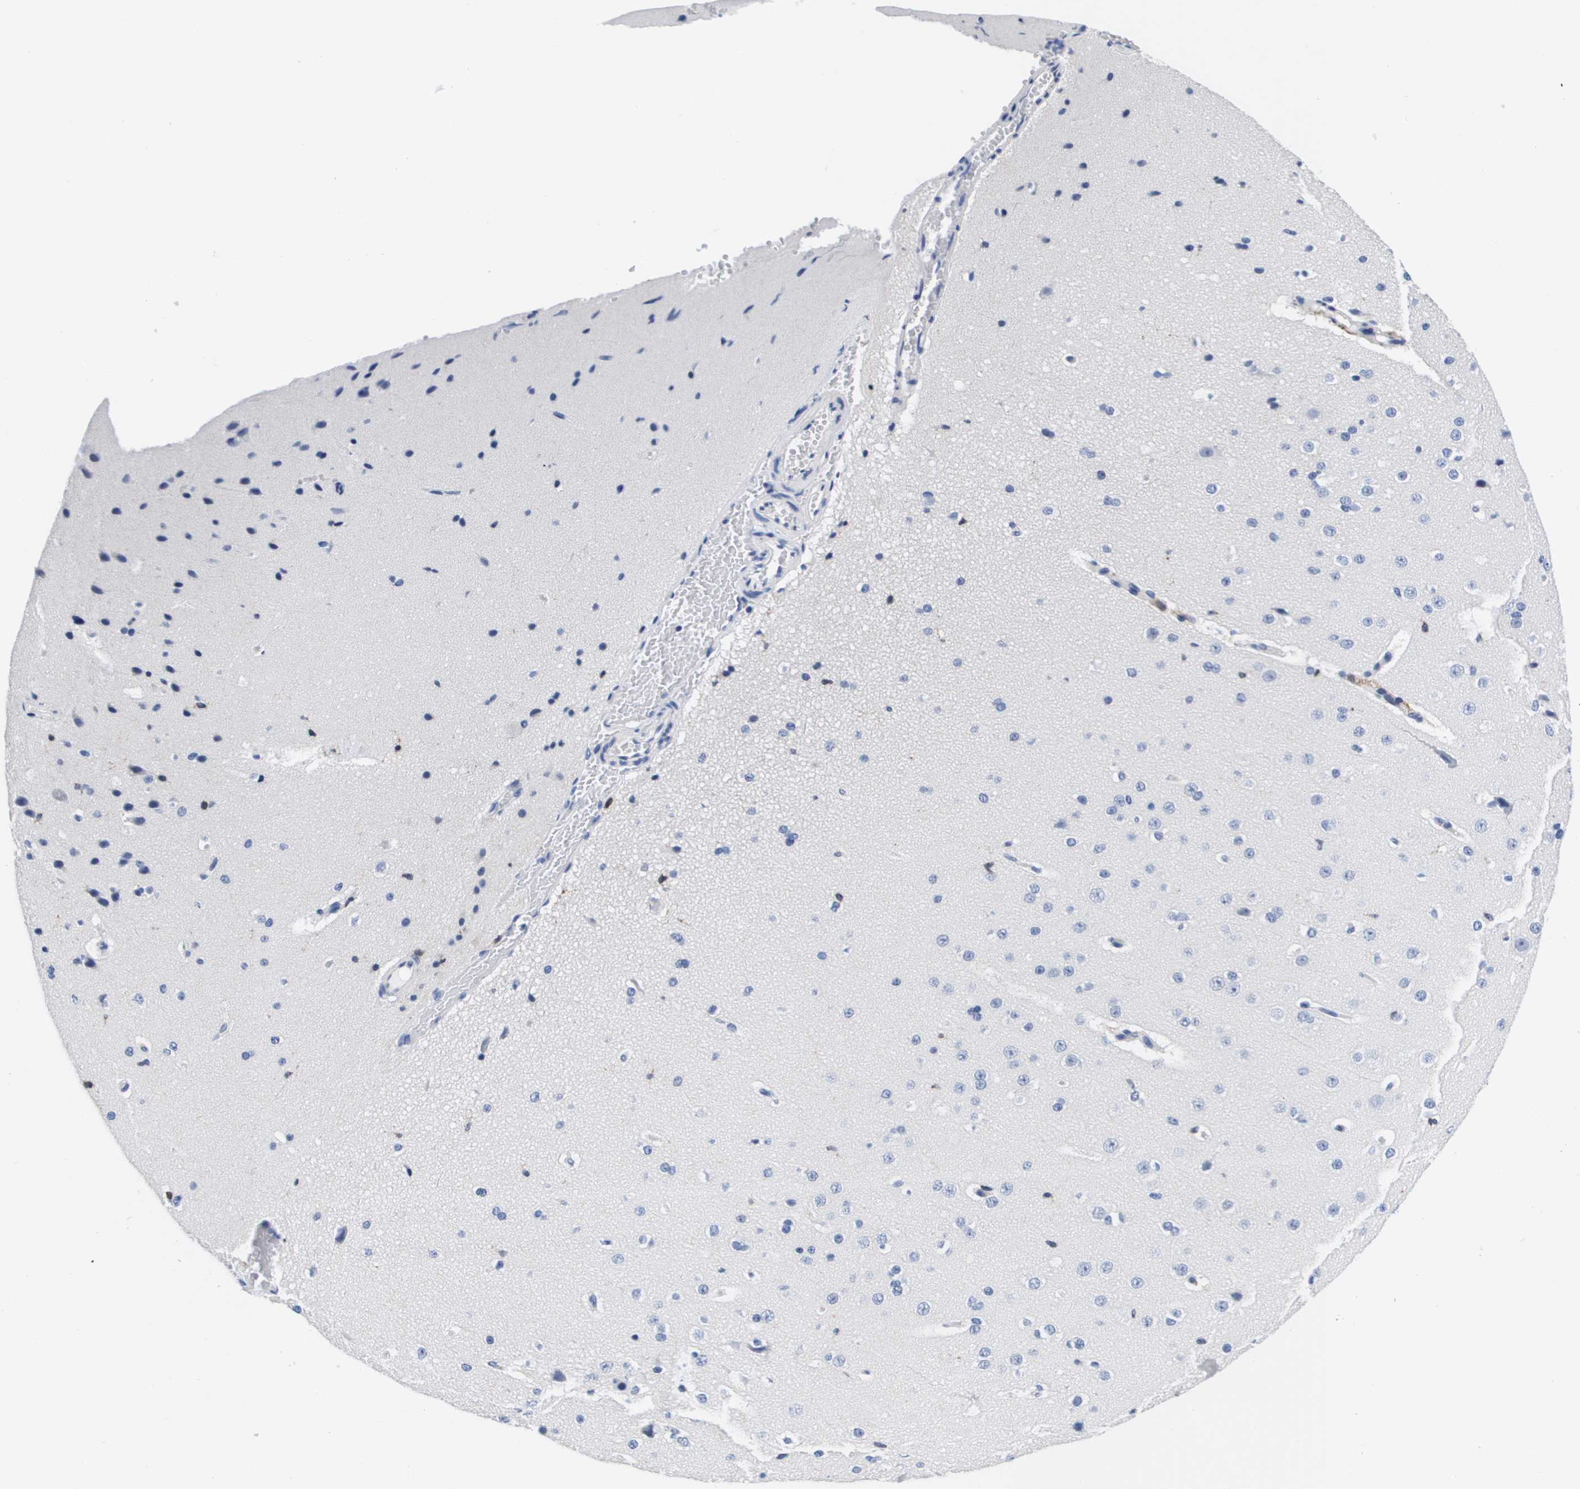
{"staining": {"intensity": "negative", "quantity": "none", "location": "none"}, "tissue": "cerebral cortex", "cell_type": "Endothelial cells", "image_type": "normal", "snomed": [{"axis": "morphology", "description": "Normal tissue, NOS"}, {"axis": "morphology", "description": "Developmental malformation"}, {"axis": "topography", "description": "Cerebral cortex"}], "caption": "Immunohistochemical staining of benign cerebral cortex shows no significant positivity in endothelial cells. The staining is performed using DAB brown chromogen with nuclei counter-stained in using hematoxylin.", "gene": "HMOX1", "patient": {"sex": "female", "age": 30}}